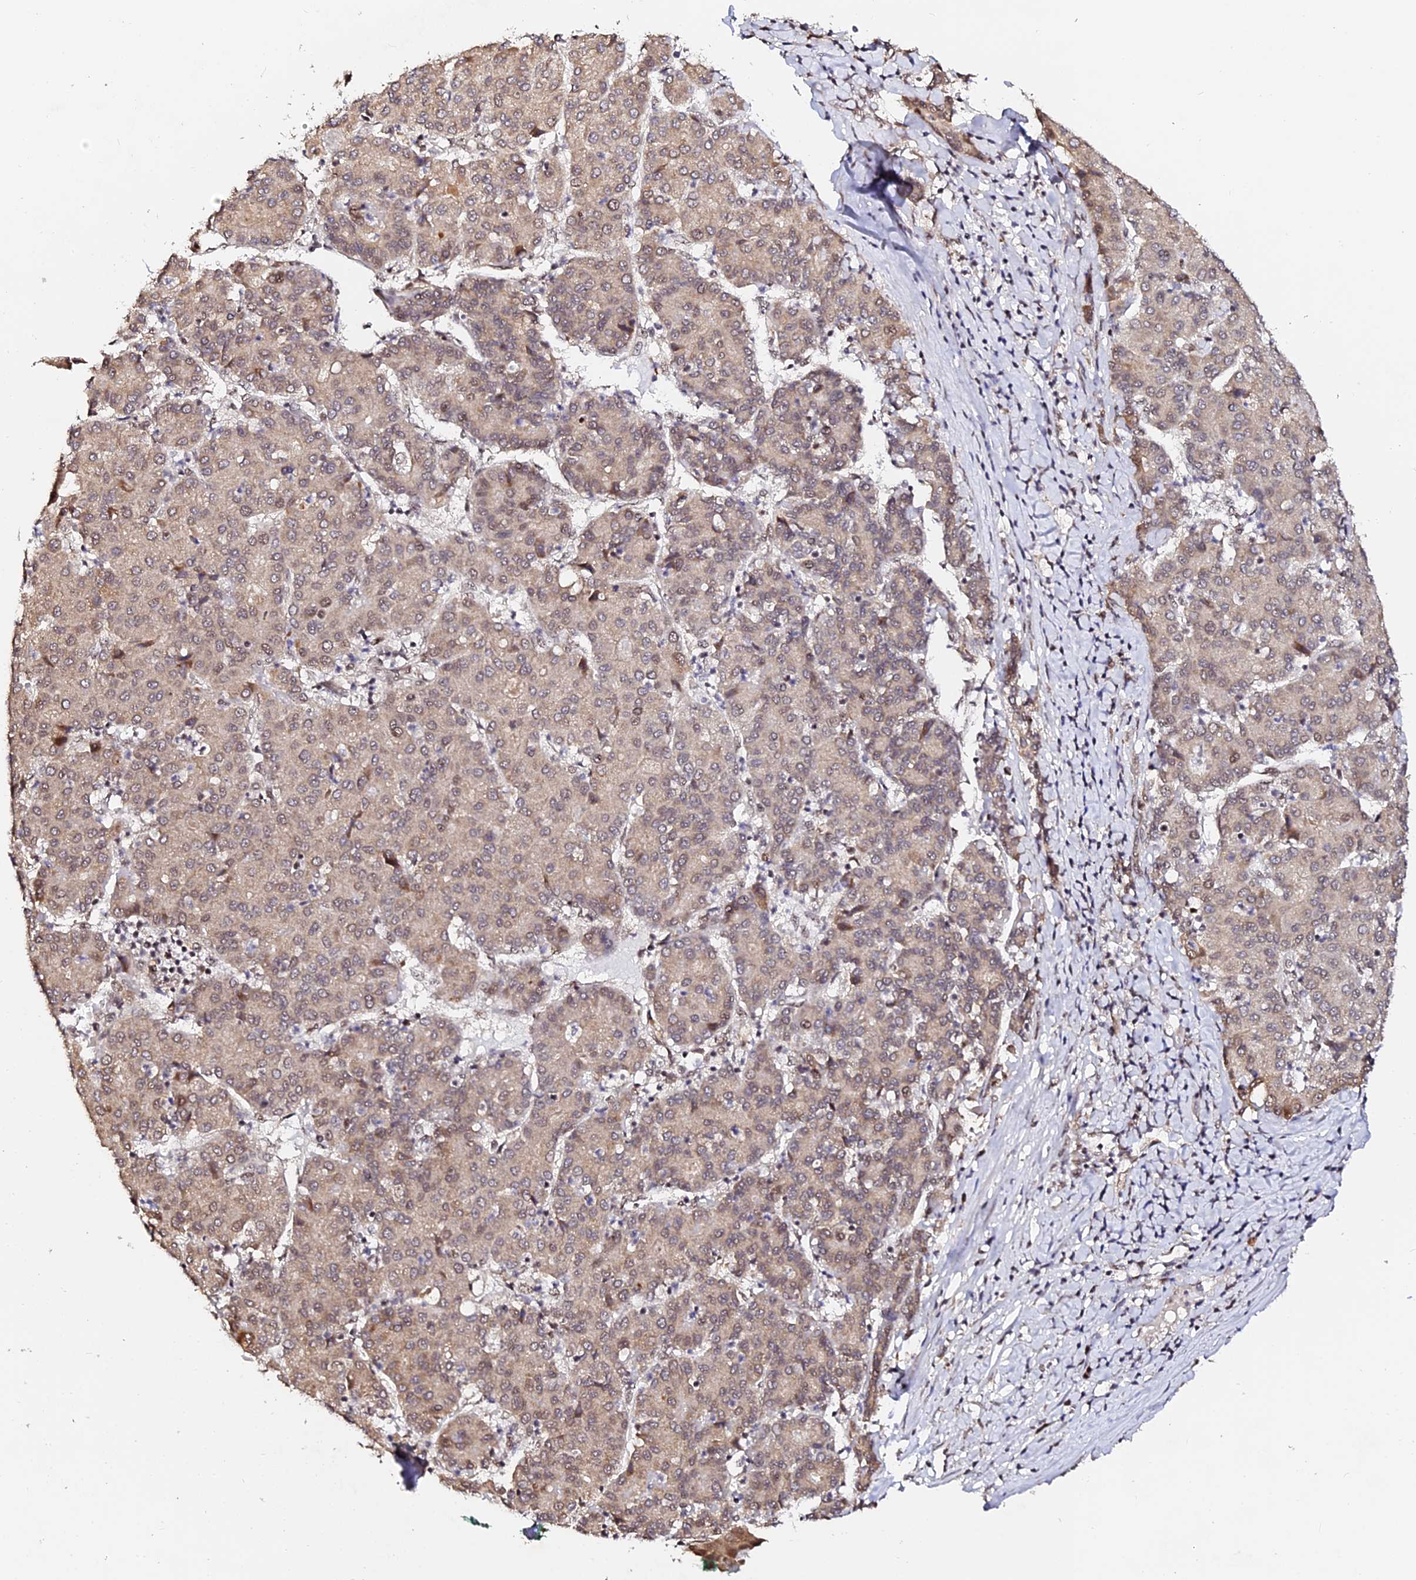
{"staining": {"intensity": "weak", "quantity": ">75%", "location": "cytoplasmic/membranous,nuclear"}, "tissue": "liver cancer", "cell_type": "Tumor cells", "image_type": "cancer", "snomed": [{"axis": "morphology", "description": "Carcinoma, Hepatocellular, NOS"}, {"axis": "topography", "description": "Liver"}], "caption": "Human hepatocellular carcinoma (liver) stained with a brown dye shows weak cytoplasmic/membranous and nuclear positive staining in approximately >75% of tumor cells.", "gene": "MCRS1", "patient": {"sex": "male", "age": 65}}